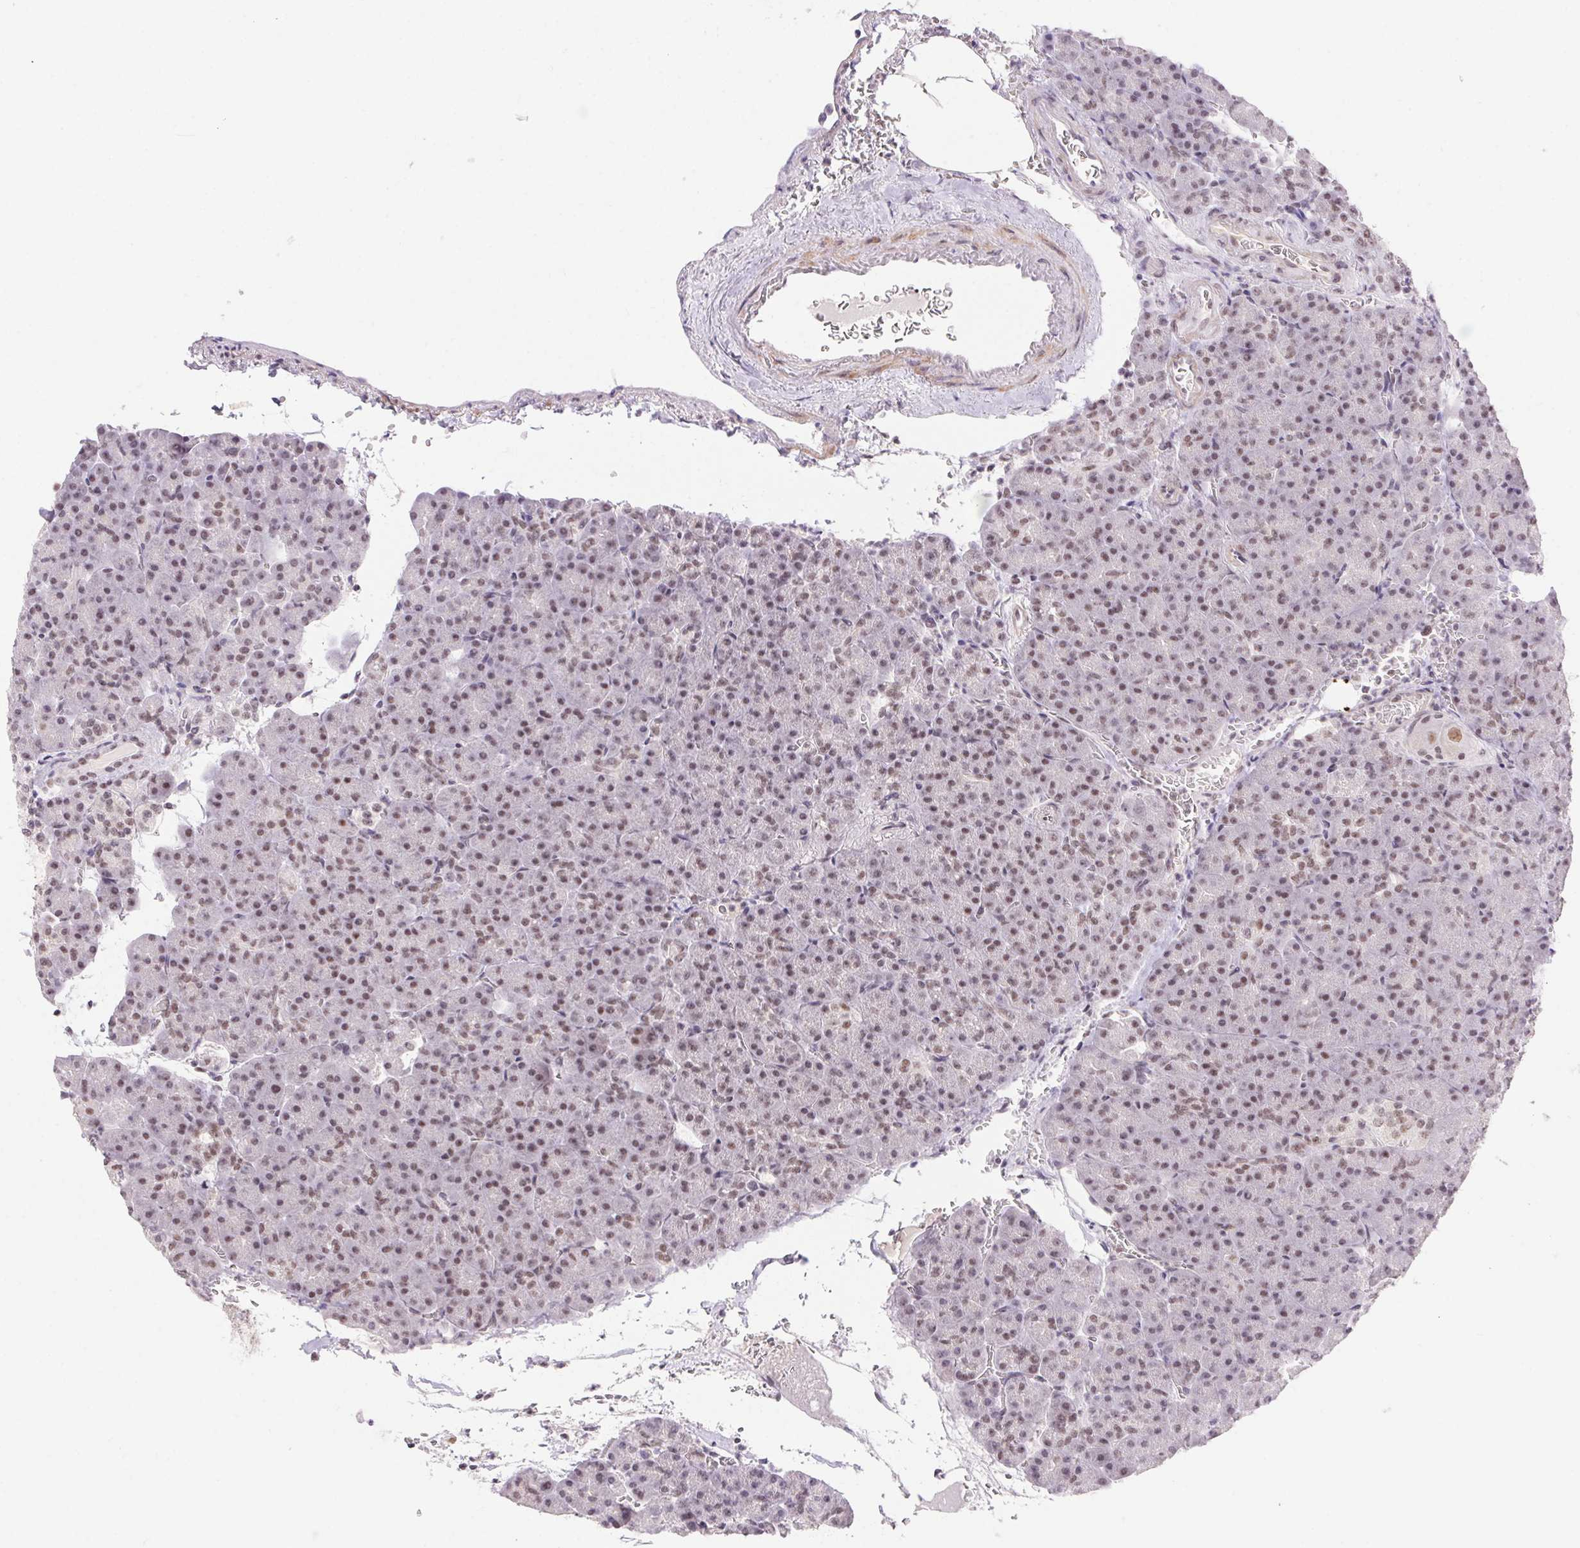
{"staining": {"intensity": "moderate", "quantity": ">75%", "location": "nuclear"}, "tissue": "pancreas", "cell_type": "Exocrine glandular cells", "image_type": "normal", "snomed": [{"axis": "morphology", "description": "Normal tissue, NOS"}, {"axis": "topography", "description": "Pancreas"}], "caption": "Moderate nuclear positivity for a protein is appreciated in approximately >75% of exocrine glandular cells of benign pancreas using immunohistochemistry.", "gene": "DDX17", "patient": {"sex": "female", "age": 74}}